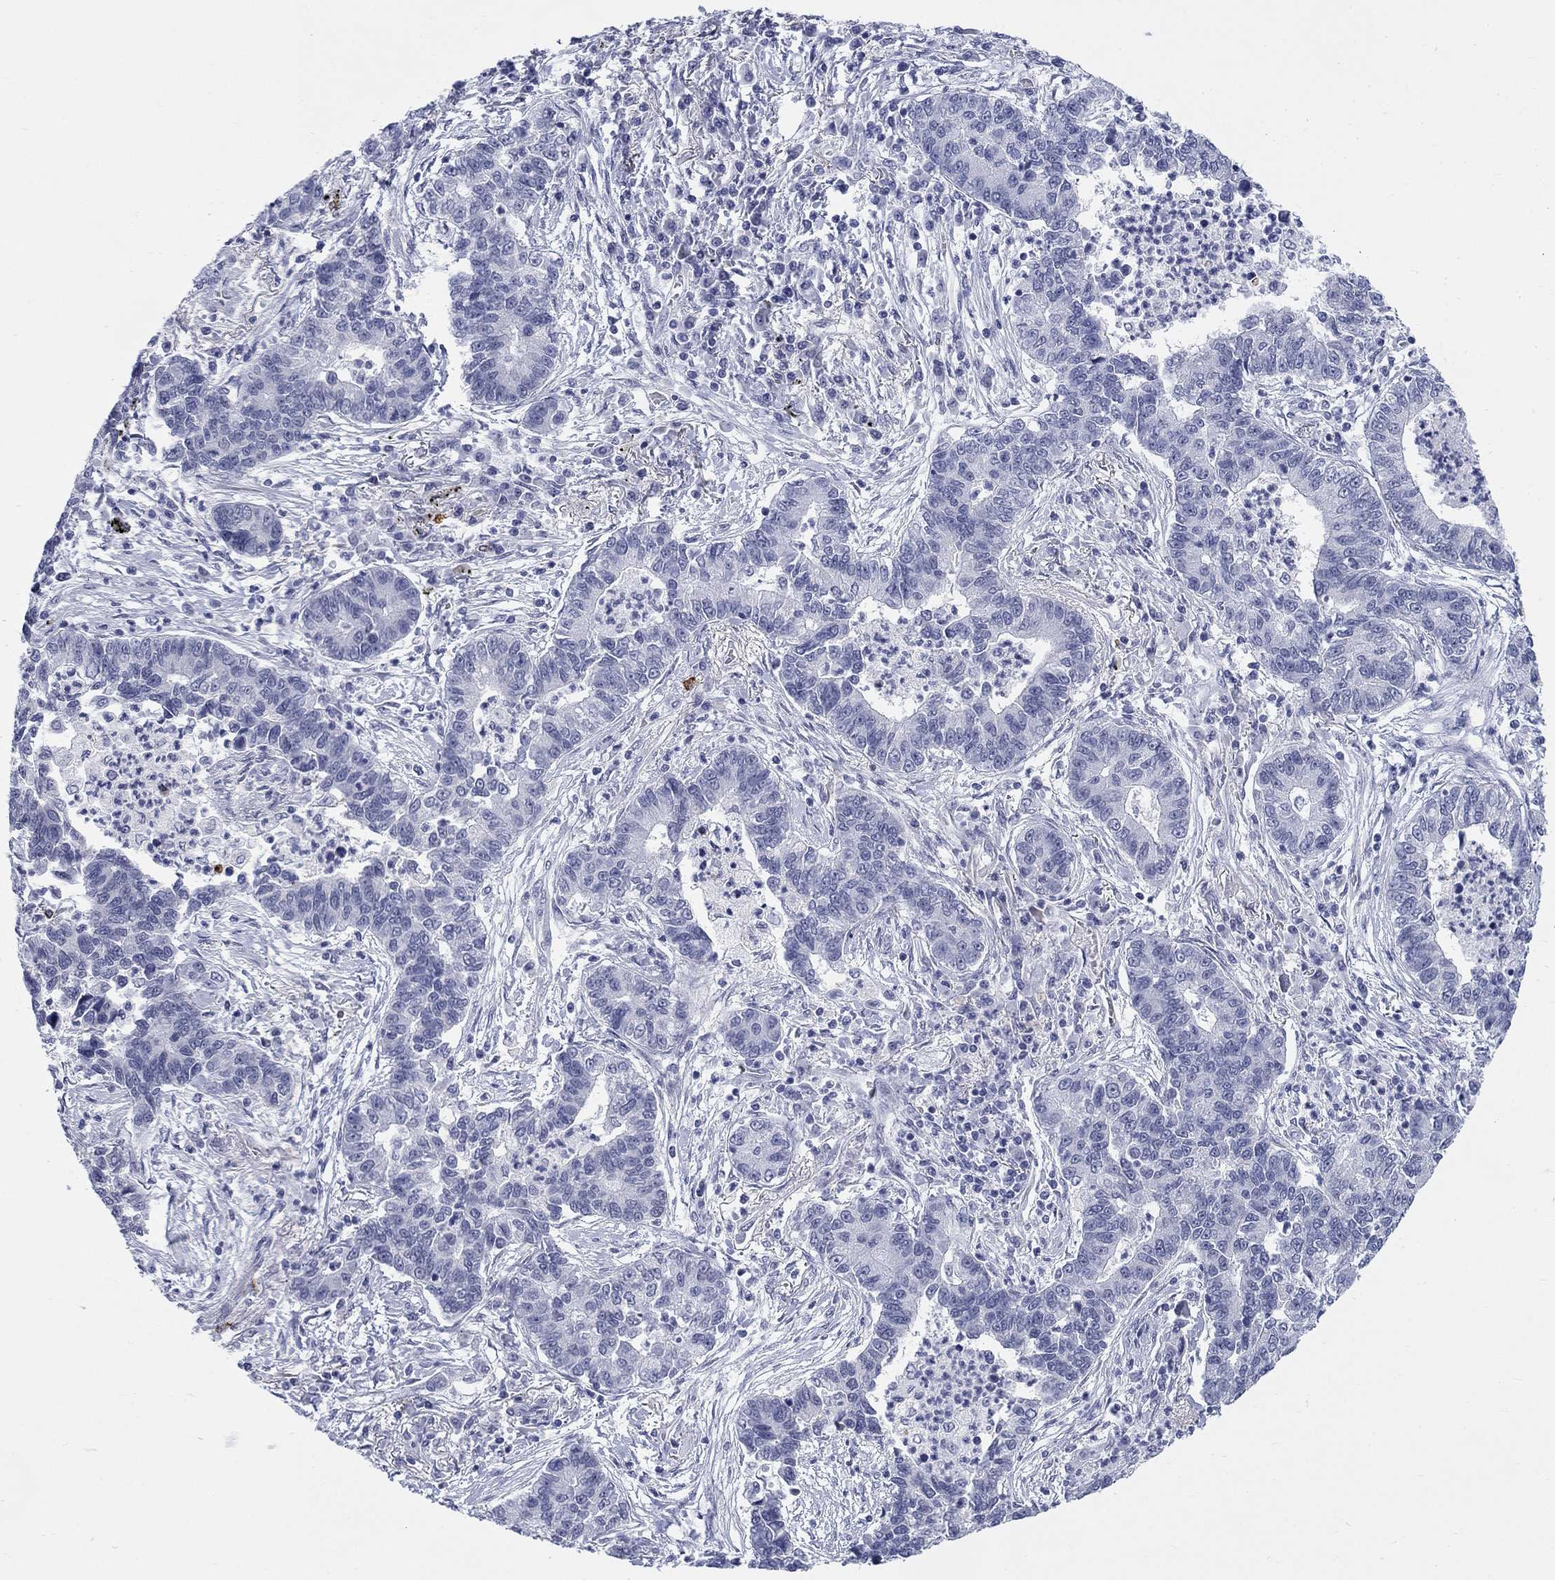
{"staining": {"intensity": "negative", "quantity": "none", "location": "none"}, "tissue": "lung cancer", "cell_type": "Tumor cells", "image_type": "cancer", "snomed": [{"axis": "morphology", "description": "Adenocarcinoma, NOS"}, {"axis": "topography", "description": "Lung"}], "caption": "Lung adenocarcinoma was stained to show a protein in brown. There is no significant expression in tumor cells.", "gene": "ECEL1", "patient": {"sex": "female", "age": 57}}